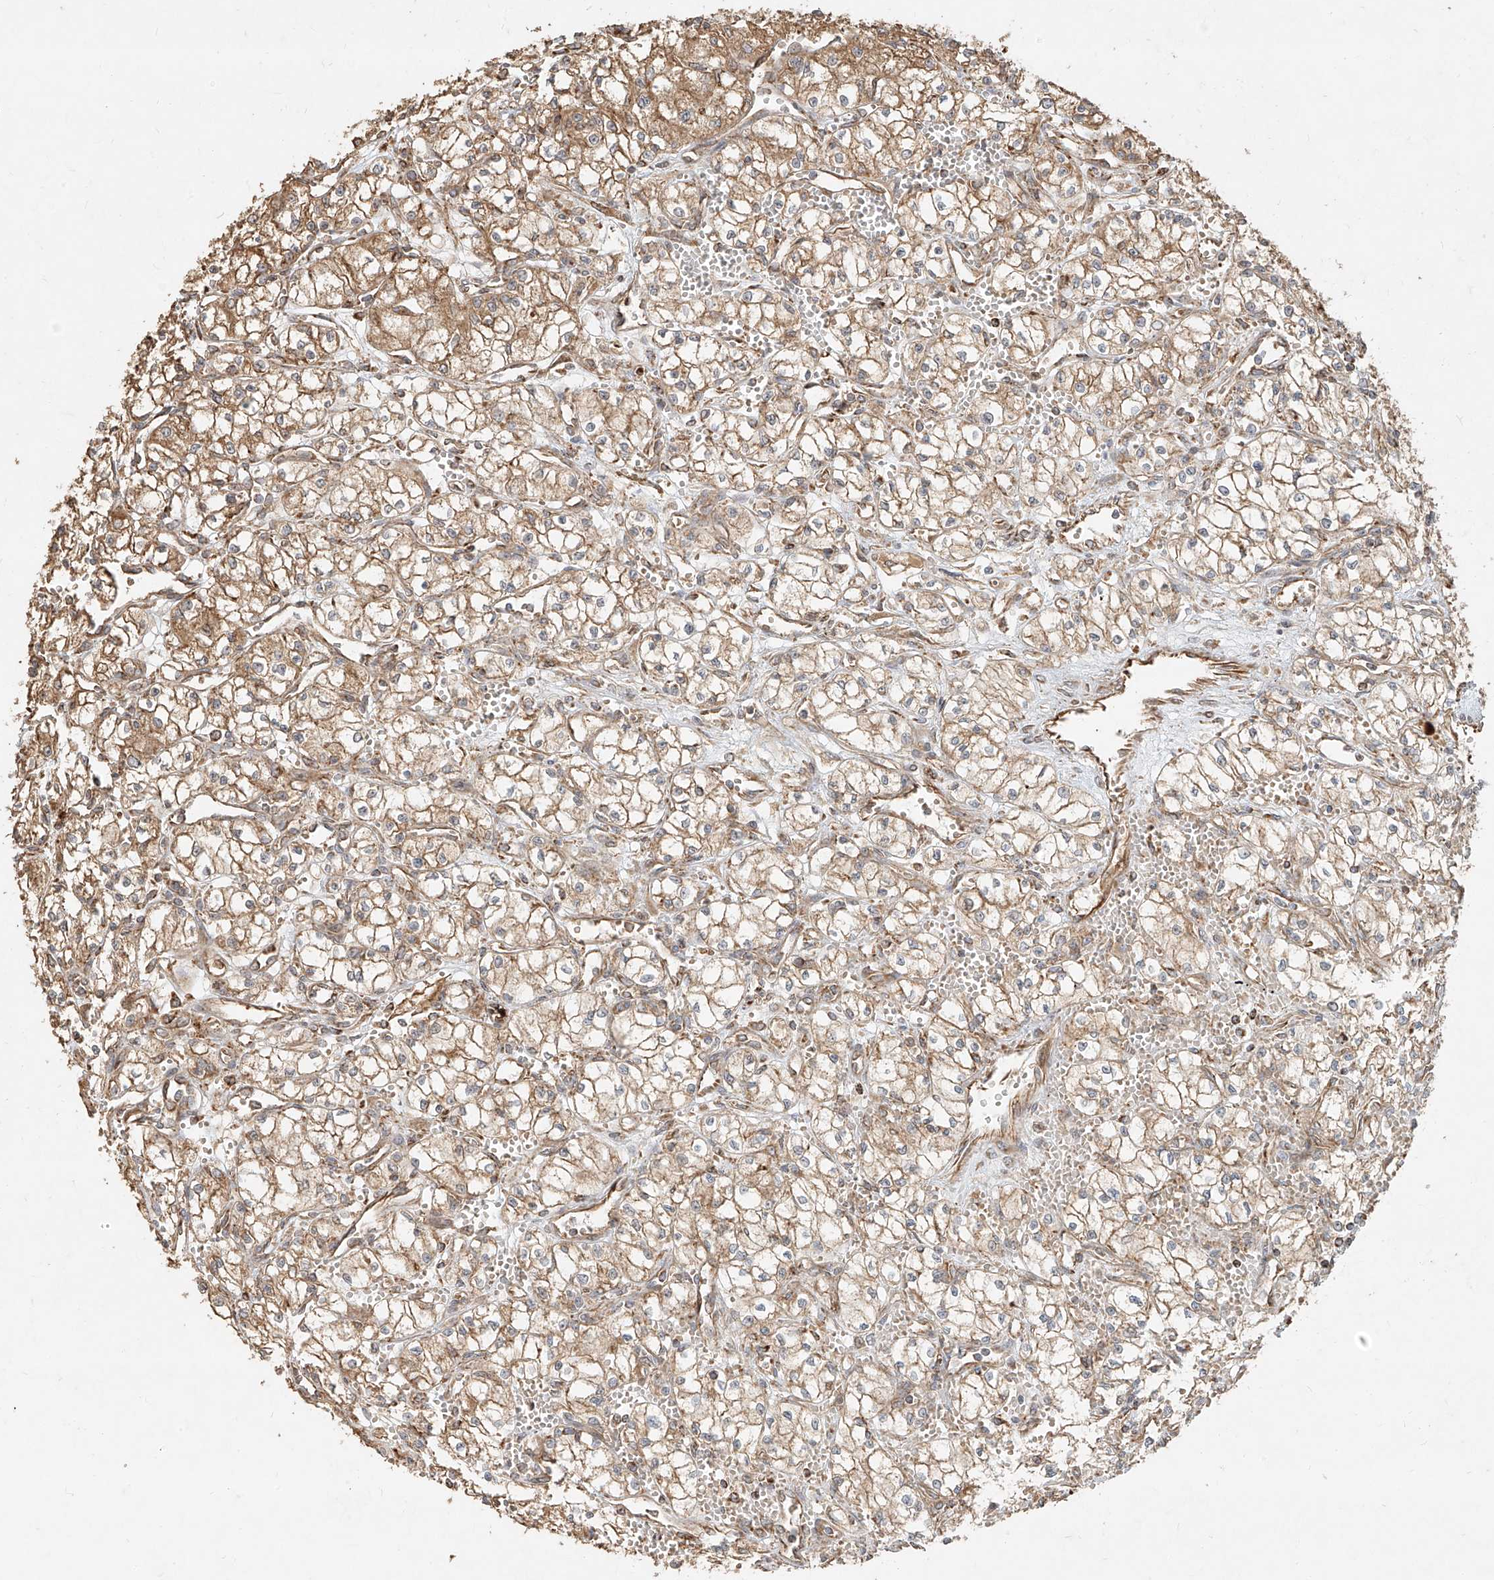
{"staining": {"intensity": "moderate", "quantity": ">75%", "location": "cytoplasmic/membranous"}, "tissue": "renal cancer", "cell_type": "Tumor cells", "image_type": "cancer", "snomed": [{"axis": "morphology", "description": "Normal tissue, NOS"}, {"axis": "morphology", "description": "Adenocarcinoma, NOS"}, {"axis": "topography", "description": "Kidney"}], "caption": "DAB immunohistochemical staining of human adenocarcinoma (renal) reveals moderate cytoplasmic/membranous protein positivity in approximately >75% of tumor cells.", "gene": "EFNB1", "patient": {"sex": "male", "age": 59}}